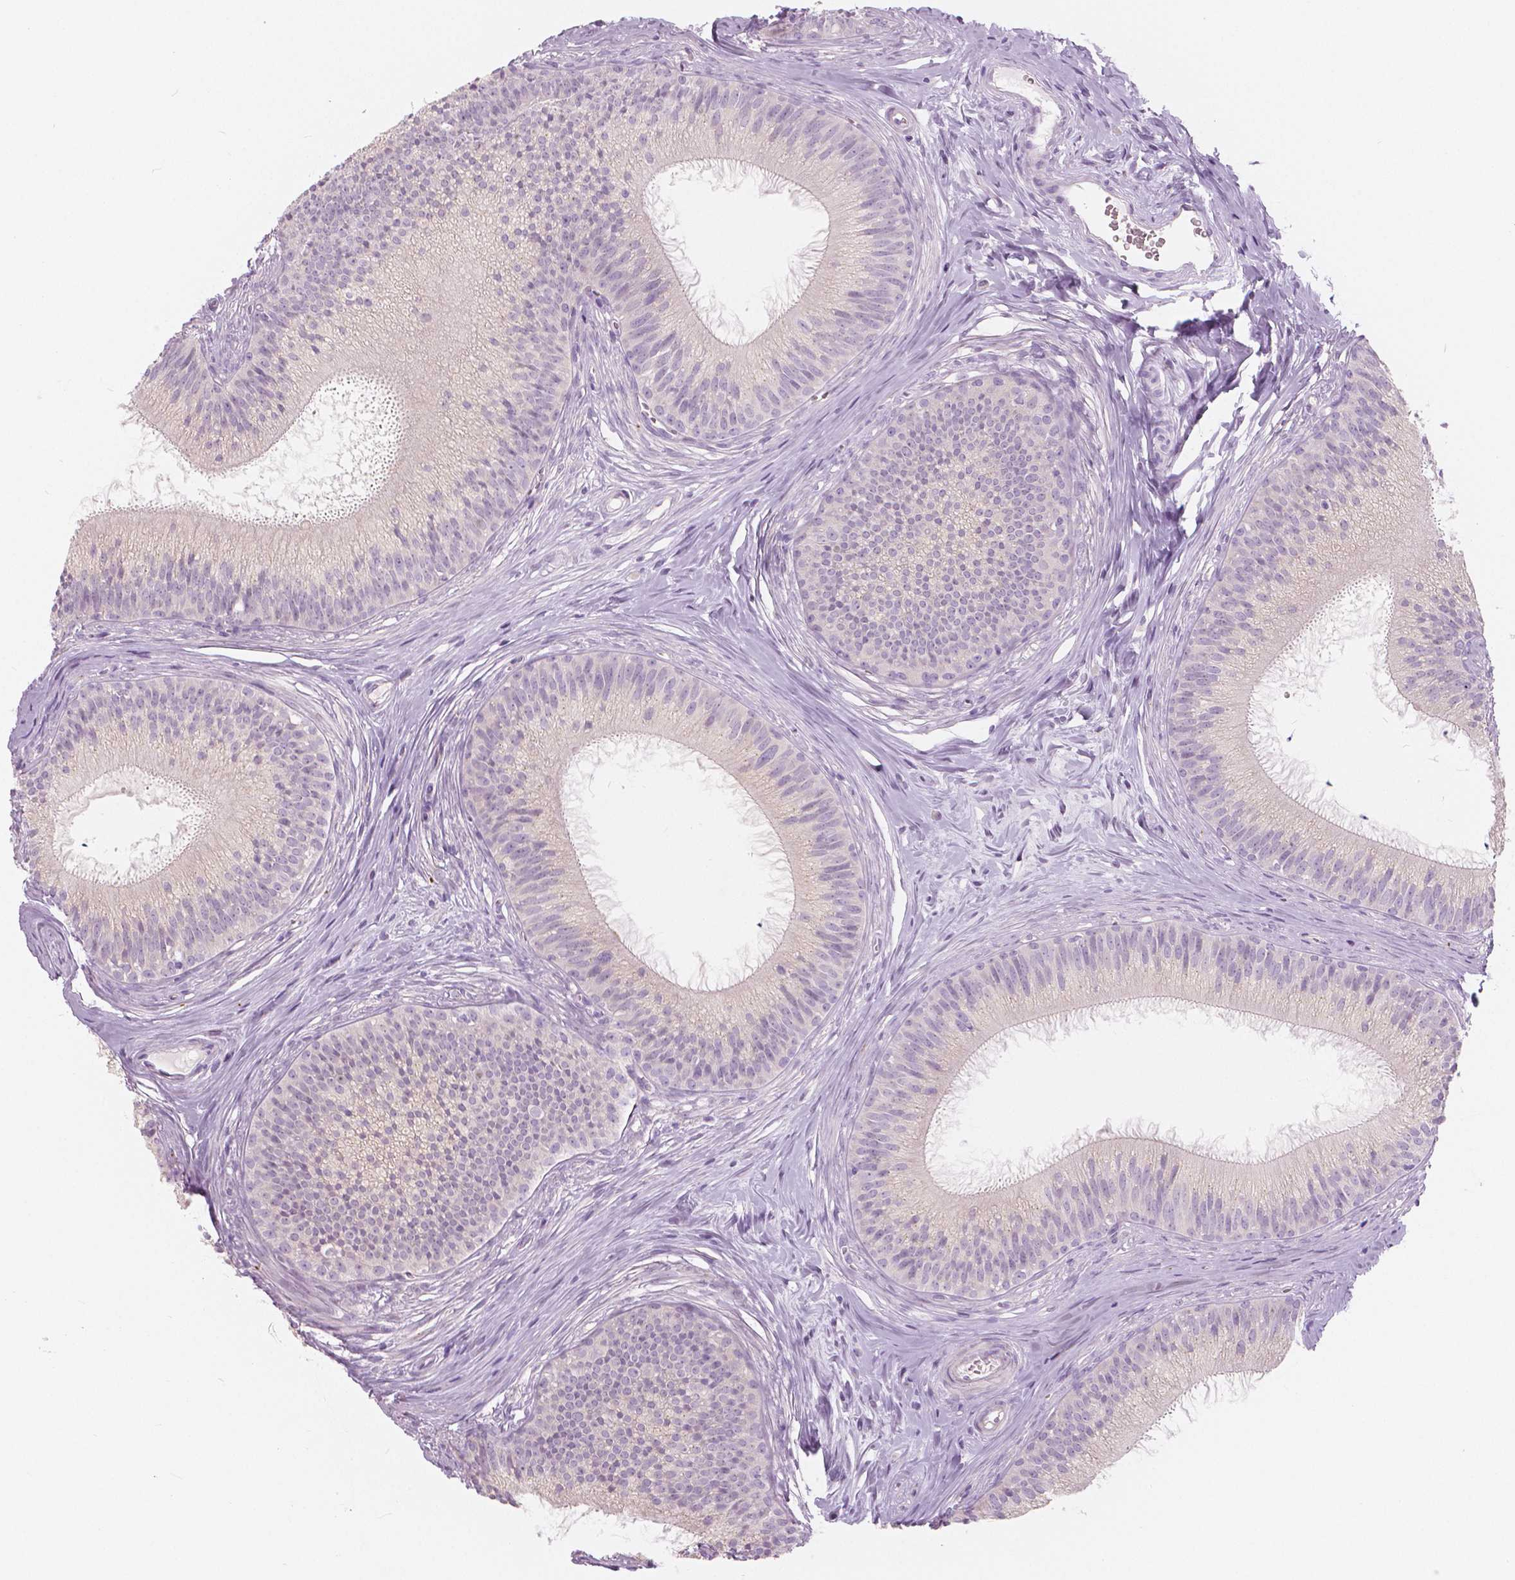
{"staining": {"intensity": "negative", "quantity": "none", "location": "none"}, "tissue": "epididymis", "cell_type": "Glandular cells", "image_type": "normal", "snomed": [{"axis": "morphology", "description": "Normal tissue, NOS"}, {"axis": "topography", "description": "Epididymis"}], "caption": "The image demonstrates no significant staining in glandular cells of epididymis. Brightfield microscopy of immunohistochemistry stained with DAB (3,3'-diaminobenzidine) (brown) and hematoxylin (blue), captured at high magnification.", "gene": "A4GNT", "patient": {"sex": "male", "age": 24}}